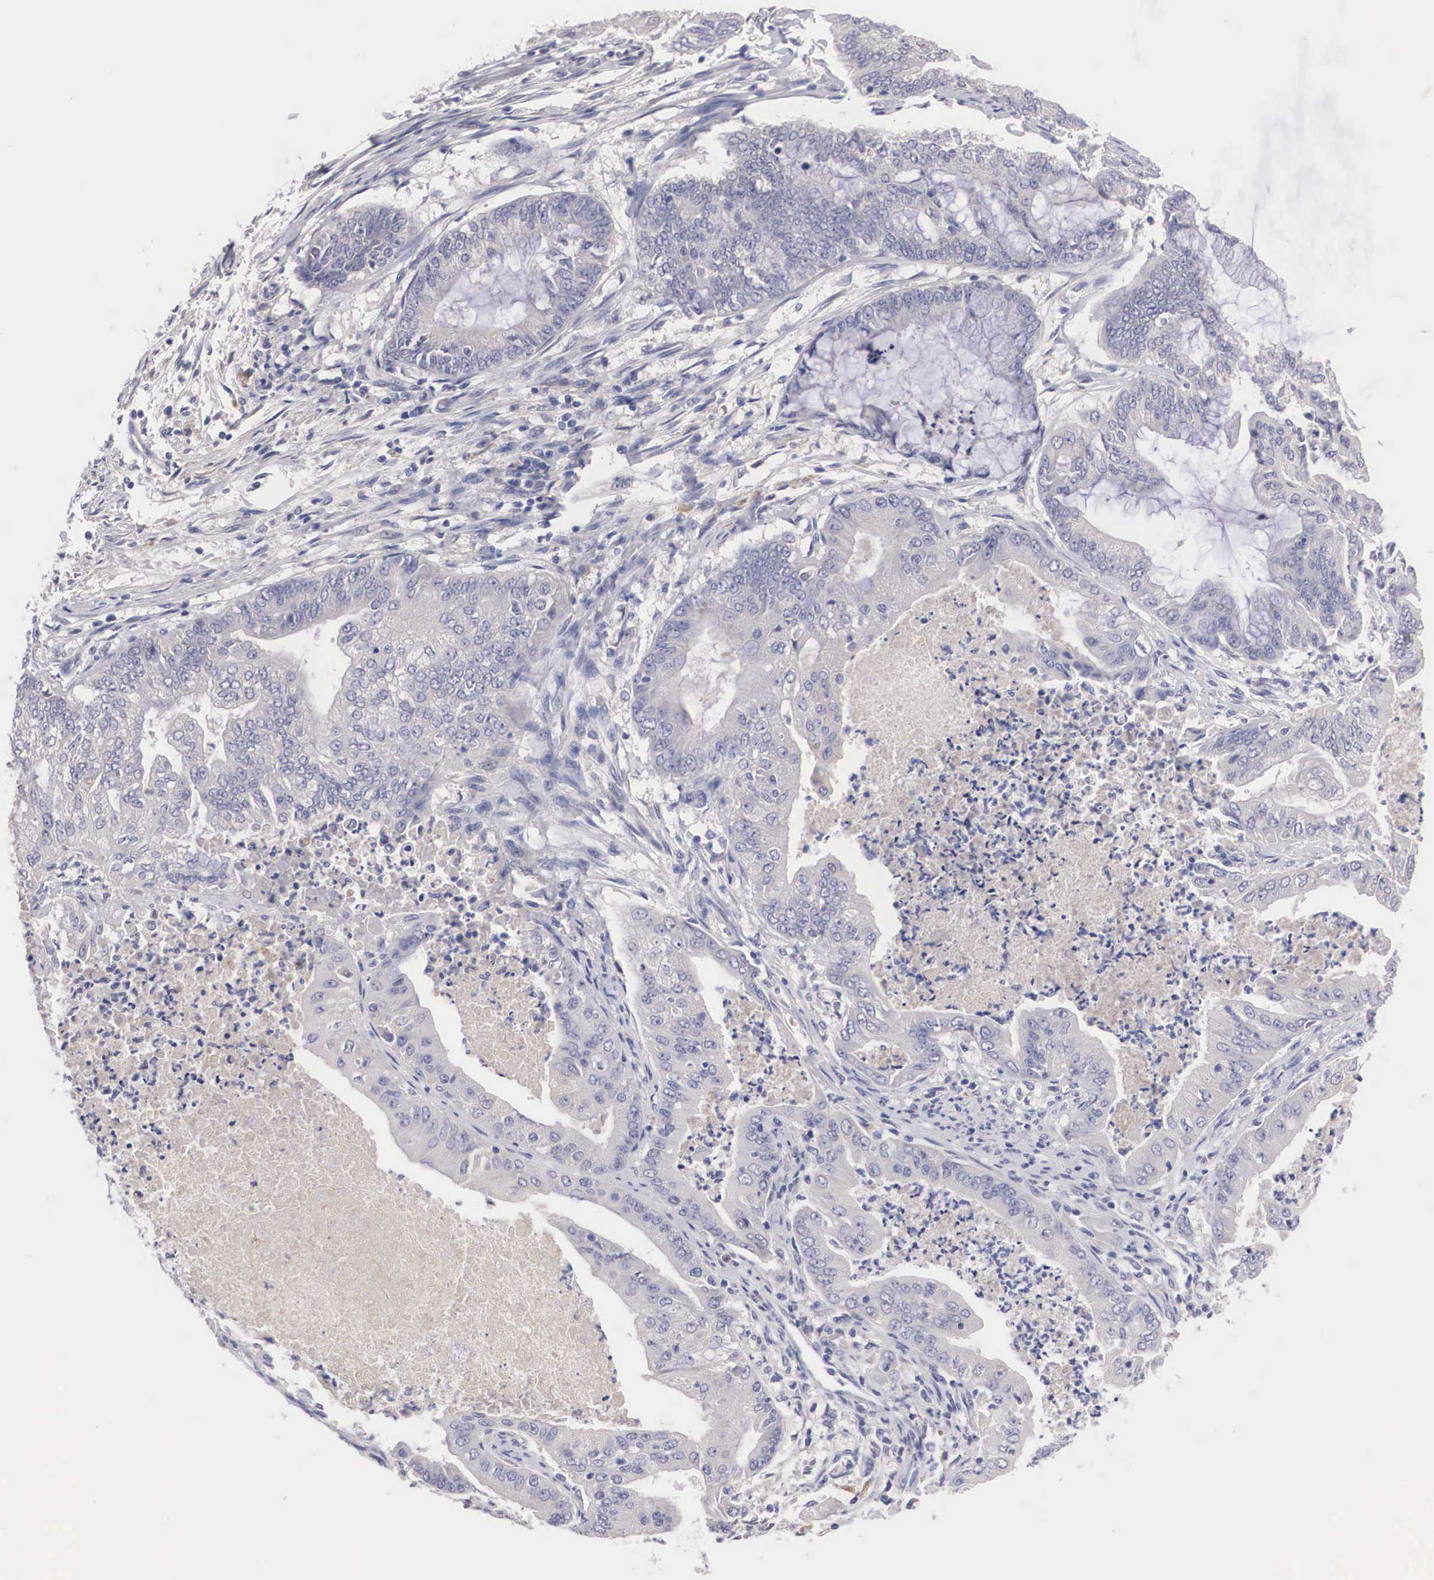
{"staining": {"intensity": "weak", "quantity": "25%-75%", "location": "cytoplasmic/membranous"}, "tissue": "endometrial cancer", "cell_type": "Tumor cells", "image_type": "cancer", "snomed": [{"axis": "morphology", "description": "Adenocarcinoma, NOS"}, {"axis": "topography", "description": "Endometrium"}], "caption": "The image reveals immunohistochemical staining of endometrial adenocarcinoma. There is weak cytoplasmic/membranous staining is identified in about 25%-75% of tumor cells.", "gene": "ABHD4", "patient": {"sex": "female", "age": 63}}